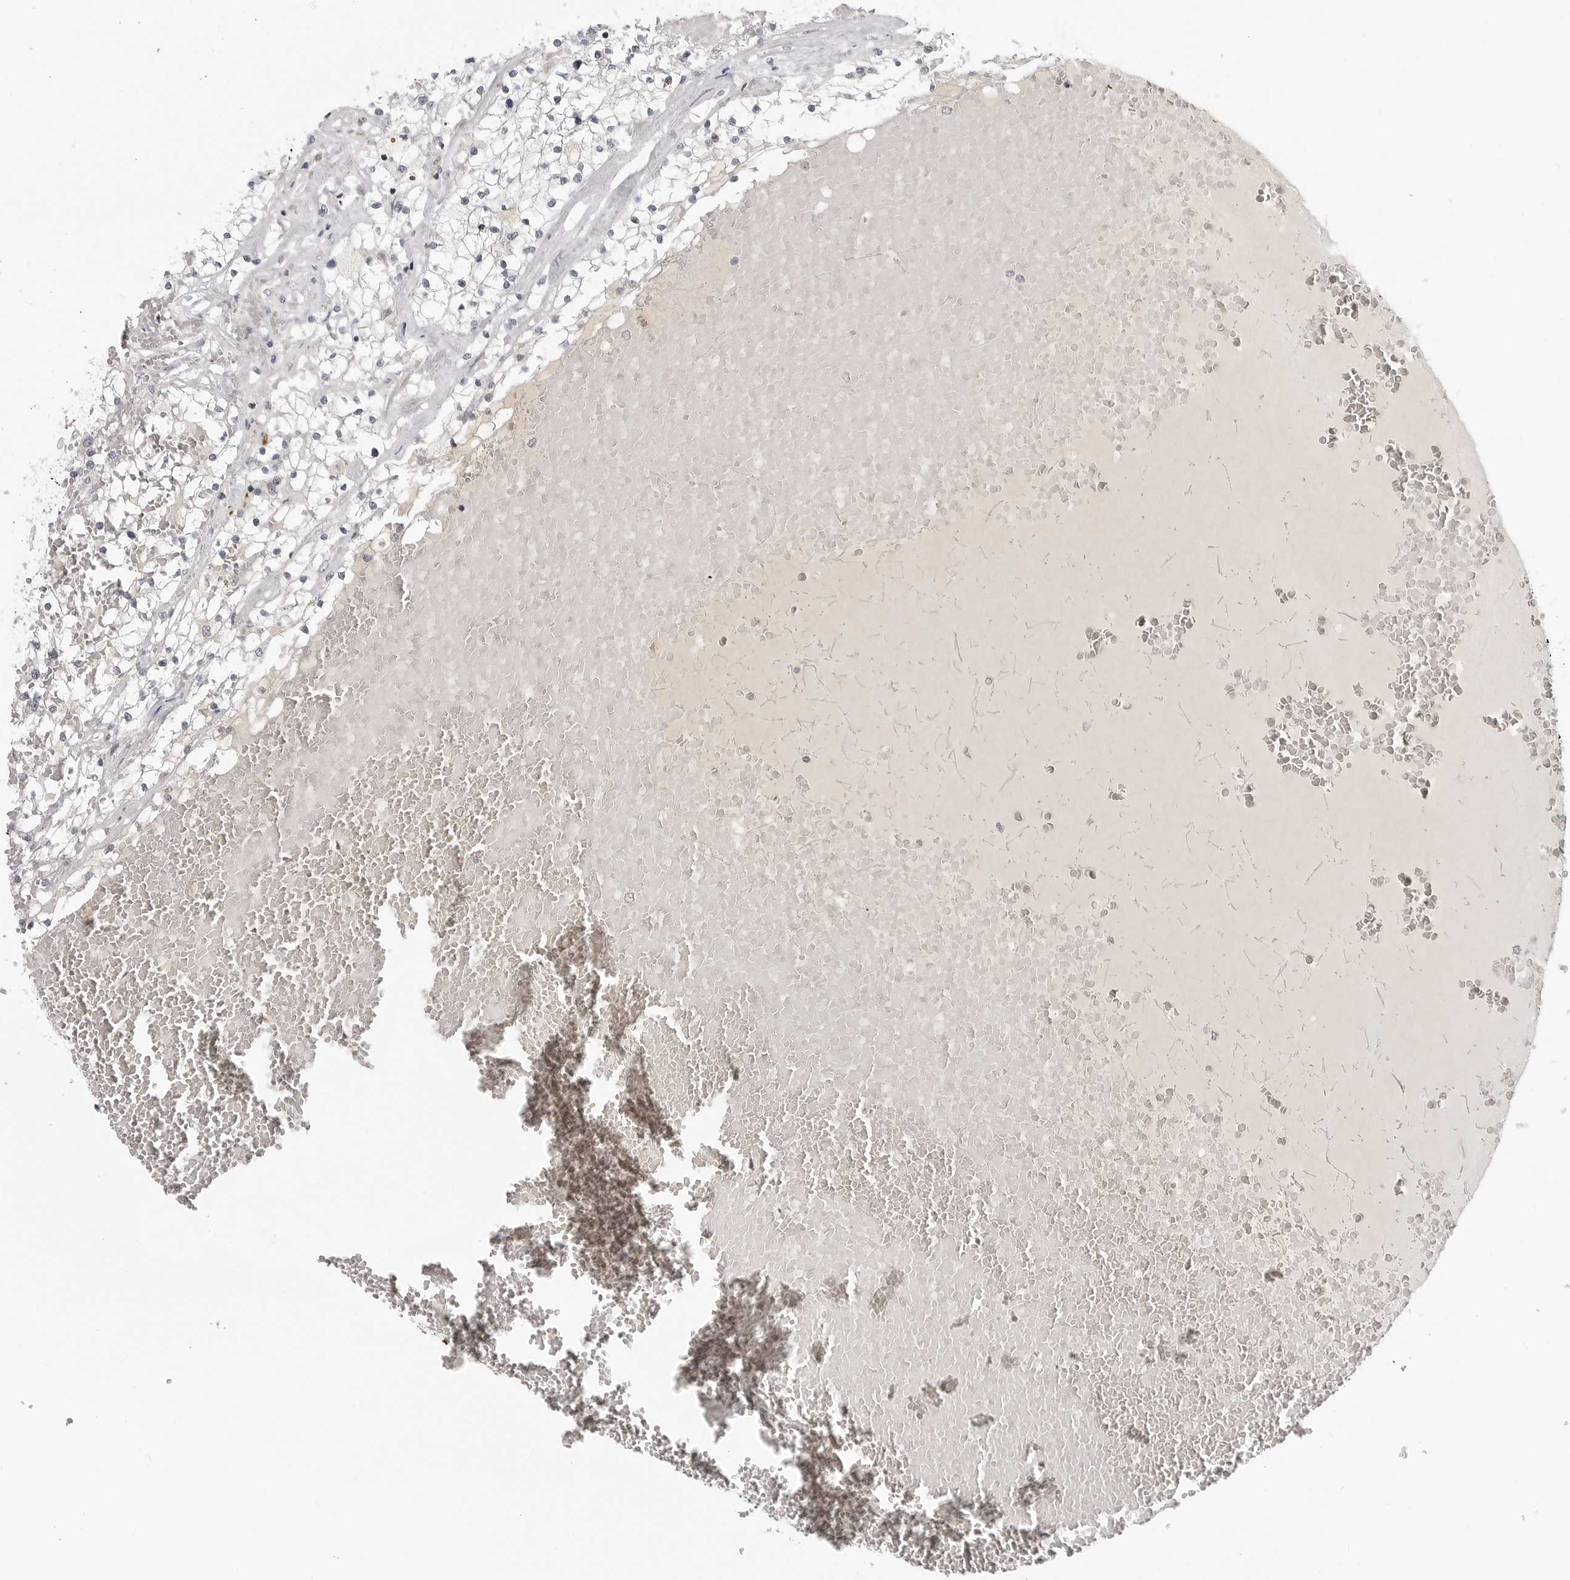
{"staining": {"intensity": "negative", "quantity": "none", "location": "none"}, "tissue": "renal cancer", "cell_type": "Tumor cells", "image_type": "cancer", "snomed": [{"axis": "morphology", "description": "Normal tissue, NOS"}, {"axis": "morphology", "description": "Adenocarcinoma, NOS"}, {"axis": "topography", "description": "Kidney"}], "caption": "Adenocarcinoma (renal) was stained to show a protein in brown. There is no significant staining in tumor cells. Brightfield microscopy of IHC stained with DAB (brown) and hematoxylin (blue), captured at high magnification.", "gene": "MAP7D1", "patient": {"sex": "male", "age": 68}}